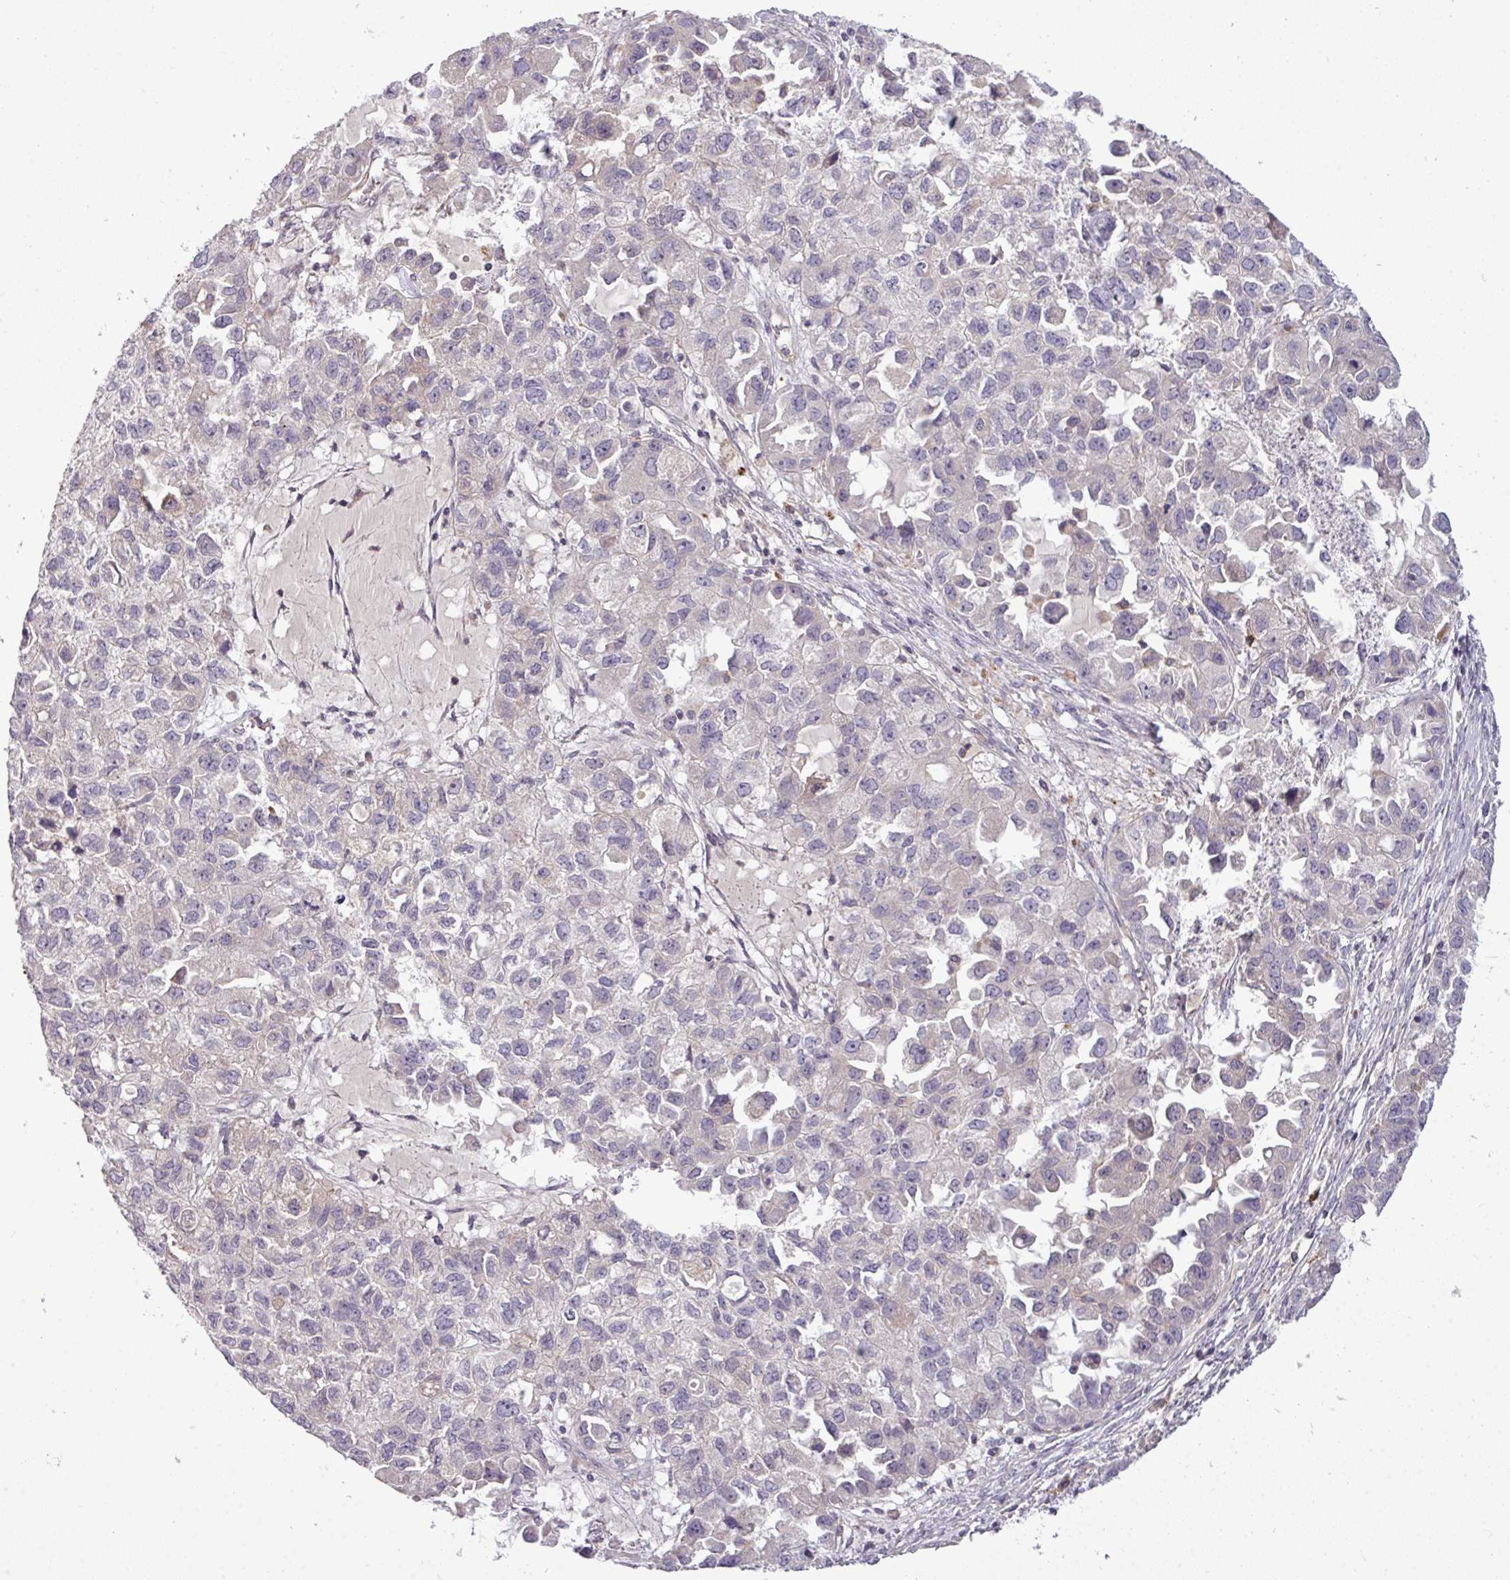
{"staining": {"intensity": "negative", "quantity": "none", "location": "none"}, "tissue": "ovarian cancer", "cell_type": "Tumor cells", "image_type": "cancer", "snomed": [{"axis": "morphology", "description": "Cystadenocarcinoma, serous, NOS"}, {"axis": "topography", "description": "Ovary"}], "caption": "This is an immunohistochemistry (IHC) photomicrograph of human ovarian serous cystadenocarcinoma. There is no positivity in tumor cells.", "gene": "ZNF35", "patient": {"sex": "female", "age": 84}}